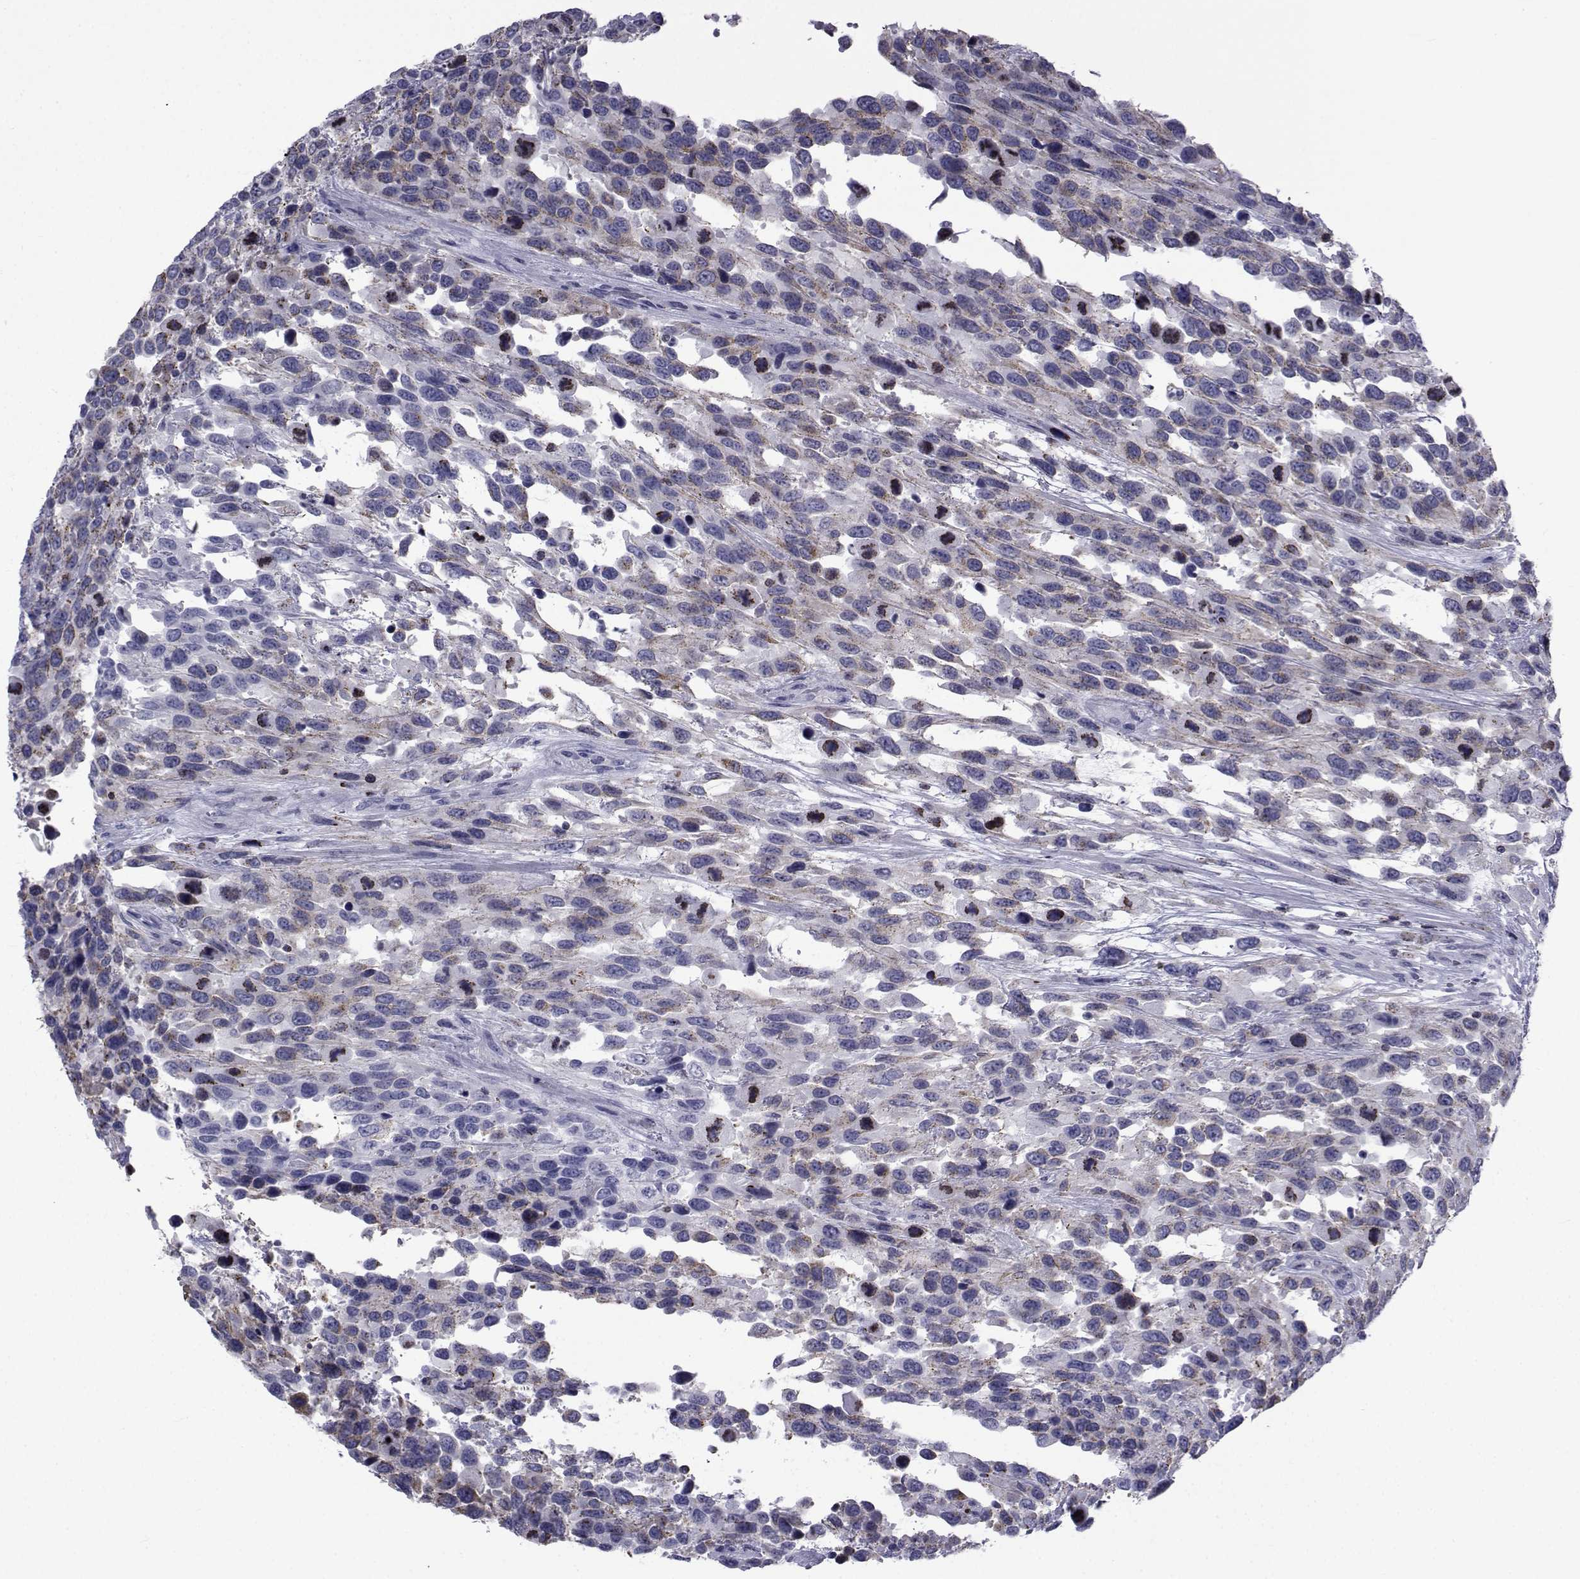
{"staining": {"intensity": "weak", "quantity": "25%-75%", "location": "cytoplasmic/membranous"}, "tissue": "urothelial cancer", "cell_type": "Tumor cells", "image_type": "cancer", "snomed": [{"axis": "morphology", "description": "Urothelial carcinoma, High grade"}, {"axis": "topography", "description": "Urinary bladder"}], "caption": "Tumor cells reveal weak cytoplasmic/membranous staining in approximately 25%-75% of cells in urothelial cancer.", "gene": "PDE6H", "patient": {"sex": "female", "age": 70}}